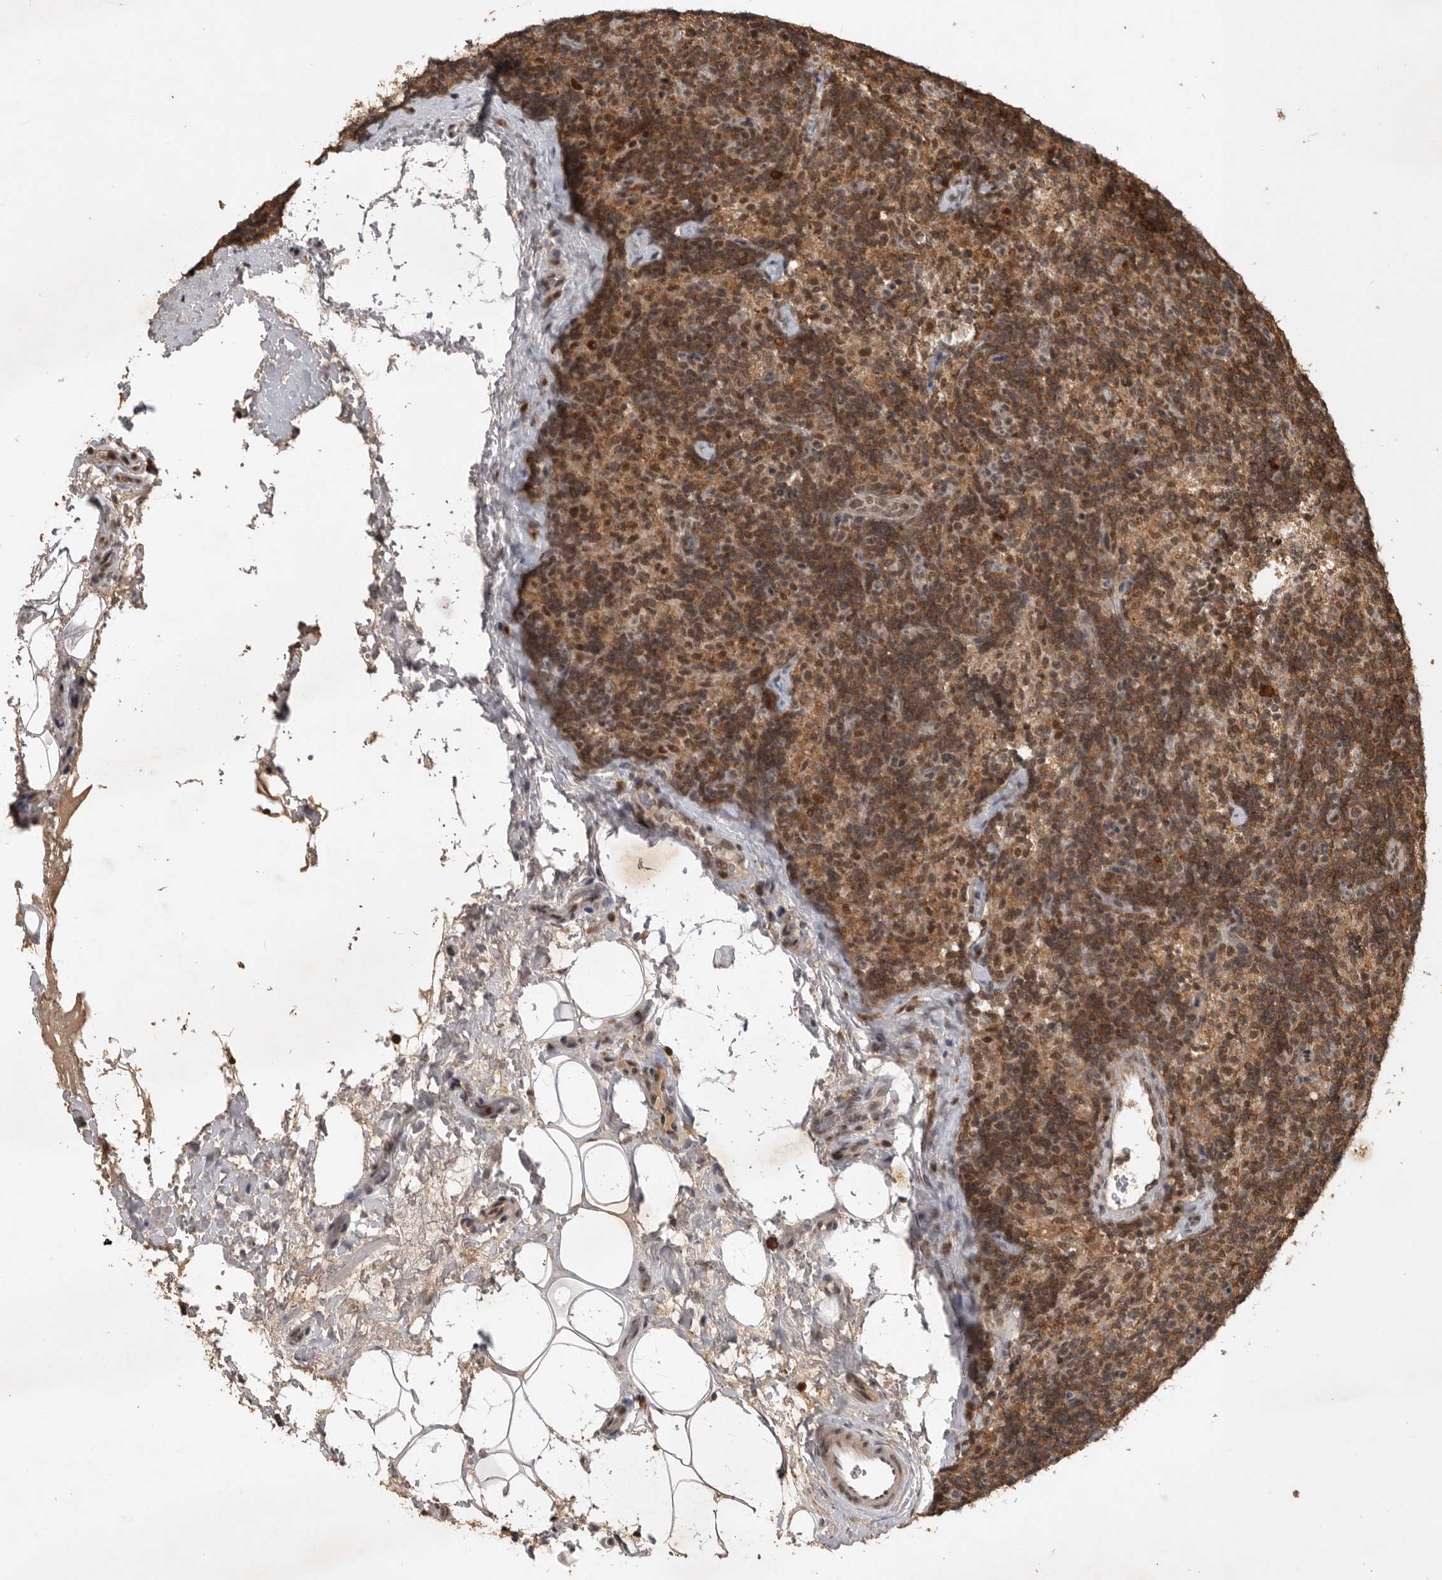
{"staining": {"intensity": "strong", "quantity": "25%-75%", "location": "cytoplasmic/membranous,nuclear"}, "tissue": "lymph node", "cell_type": "Germinal center cells", "image_type": "normal", "snomed": [{"axis": "morphology", "description": "Normal tissue, NOS"}, {"axis": "topography", "description": "Lymph node"}], "caption": "The histopathology image demonstrates a brown stain indicating the presence of a protein in the cytoplasmic/membranous,nuclear of germinal center cells in lymph node.", "gene": "CBLL1", "patient": {"sex": "female", "age": 22}}